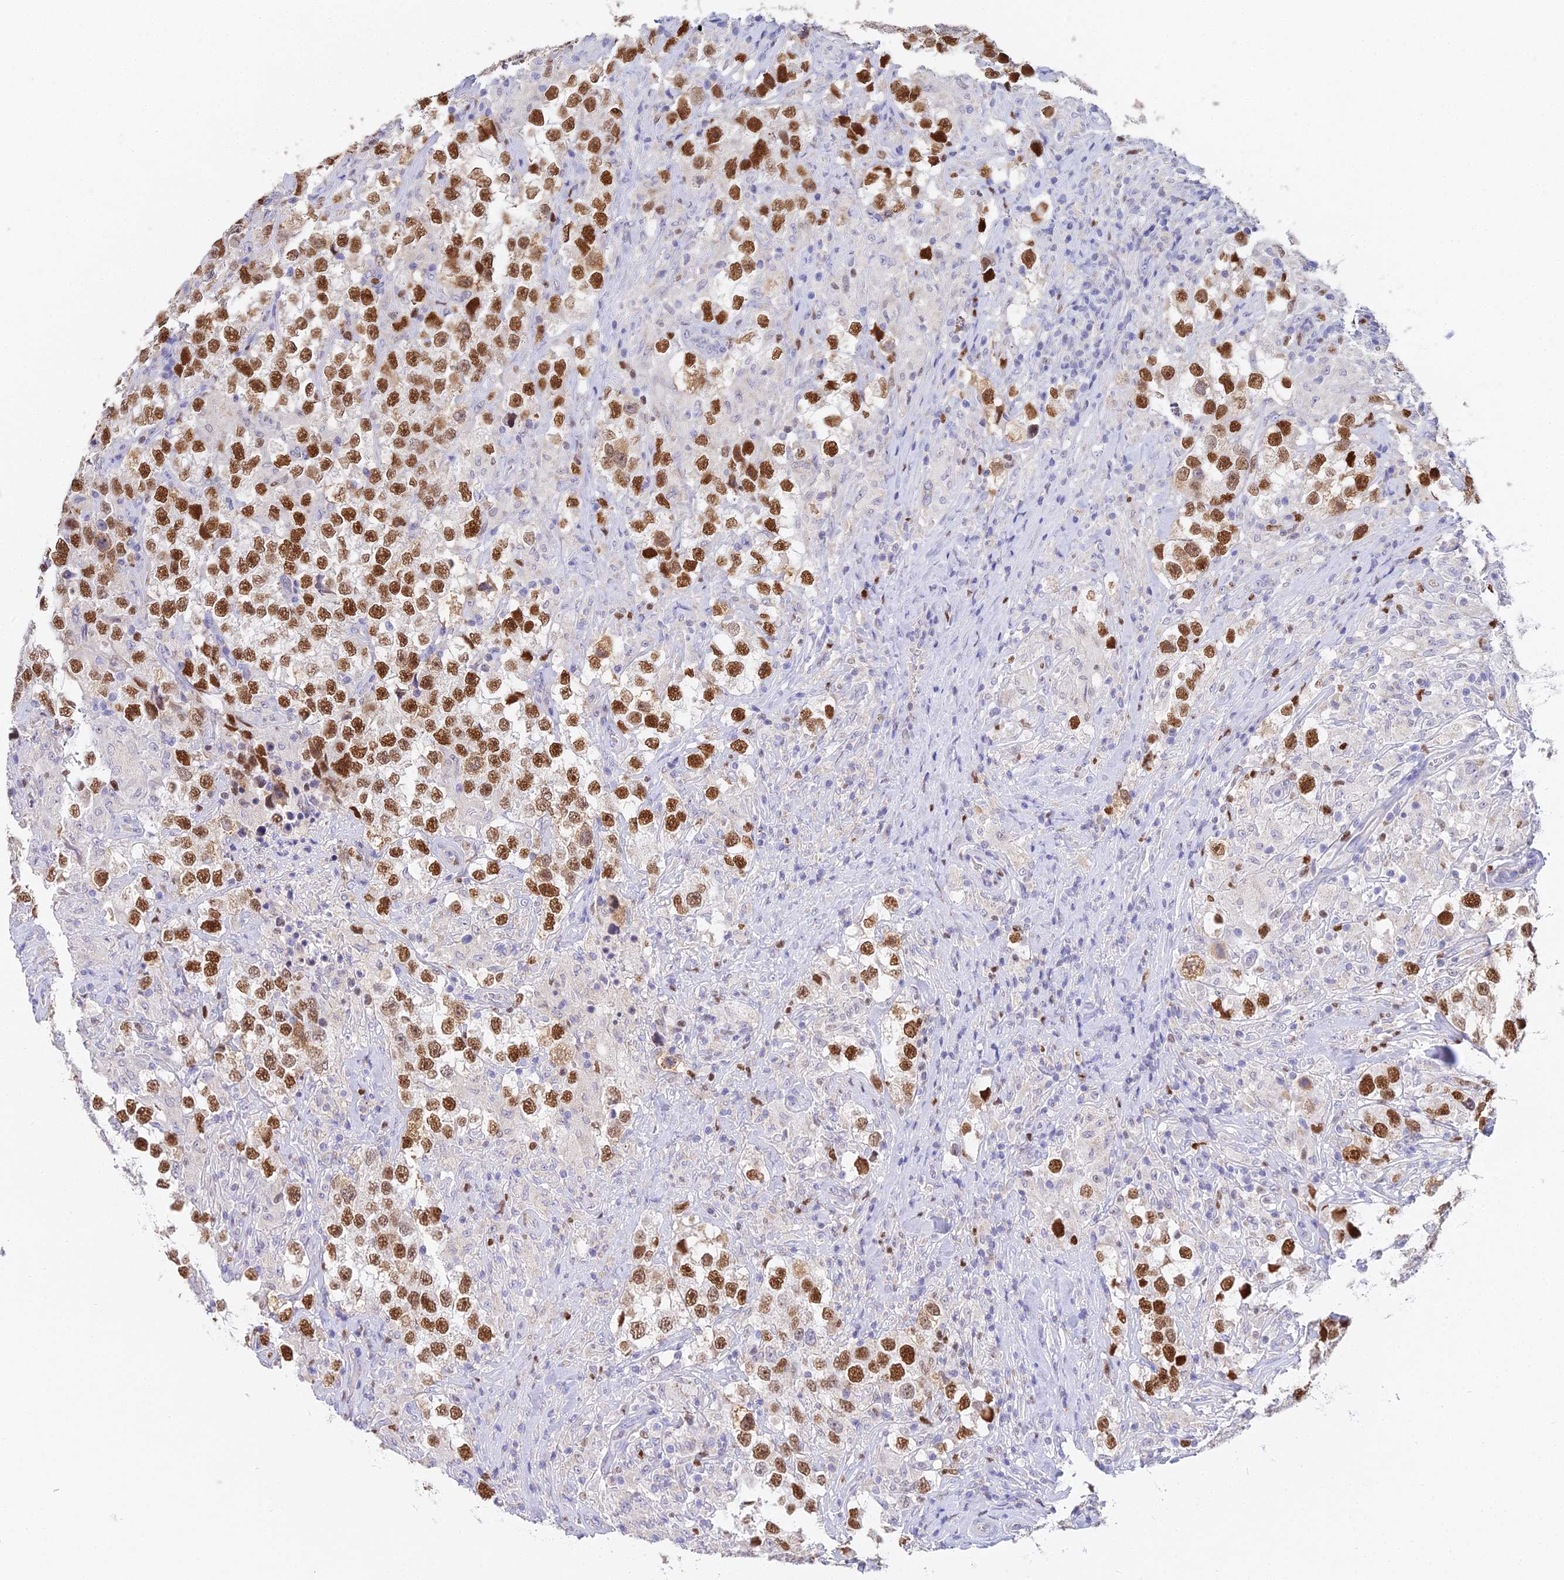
{"staining": {"intensity": "strong", "quantity": ">75%", "location": "nuclear"}, "tissue": "testis cancer", "cell_type": "Tumor cells", "image_type": "cancer", "snomed": [{"axis": "morphology", "description": "Seminoma, NOS"}, {"axis": "topography", "description": "Testis"}], "caption": "Tumor cells reveal strong nuclear expression in about >75% of cells in testis cancer.", "gene": "MCM2", "patient": {"sex": "male", "age": 46}}